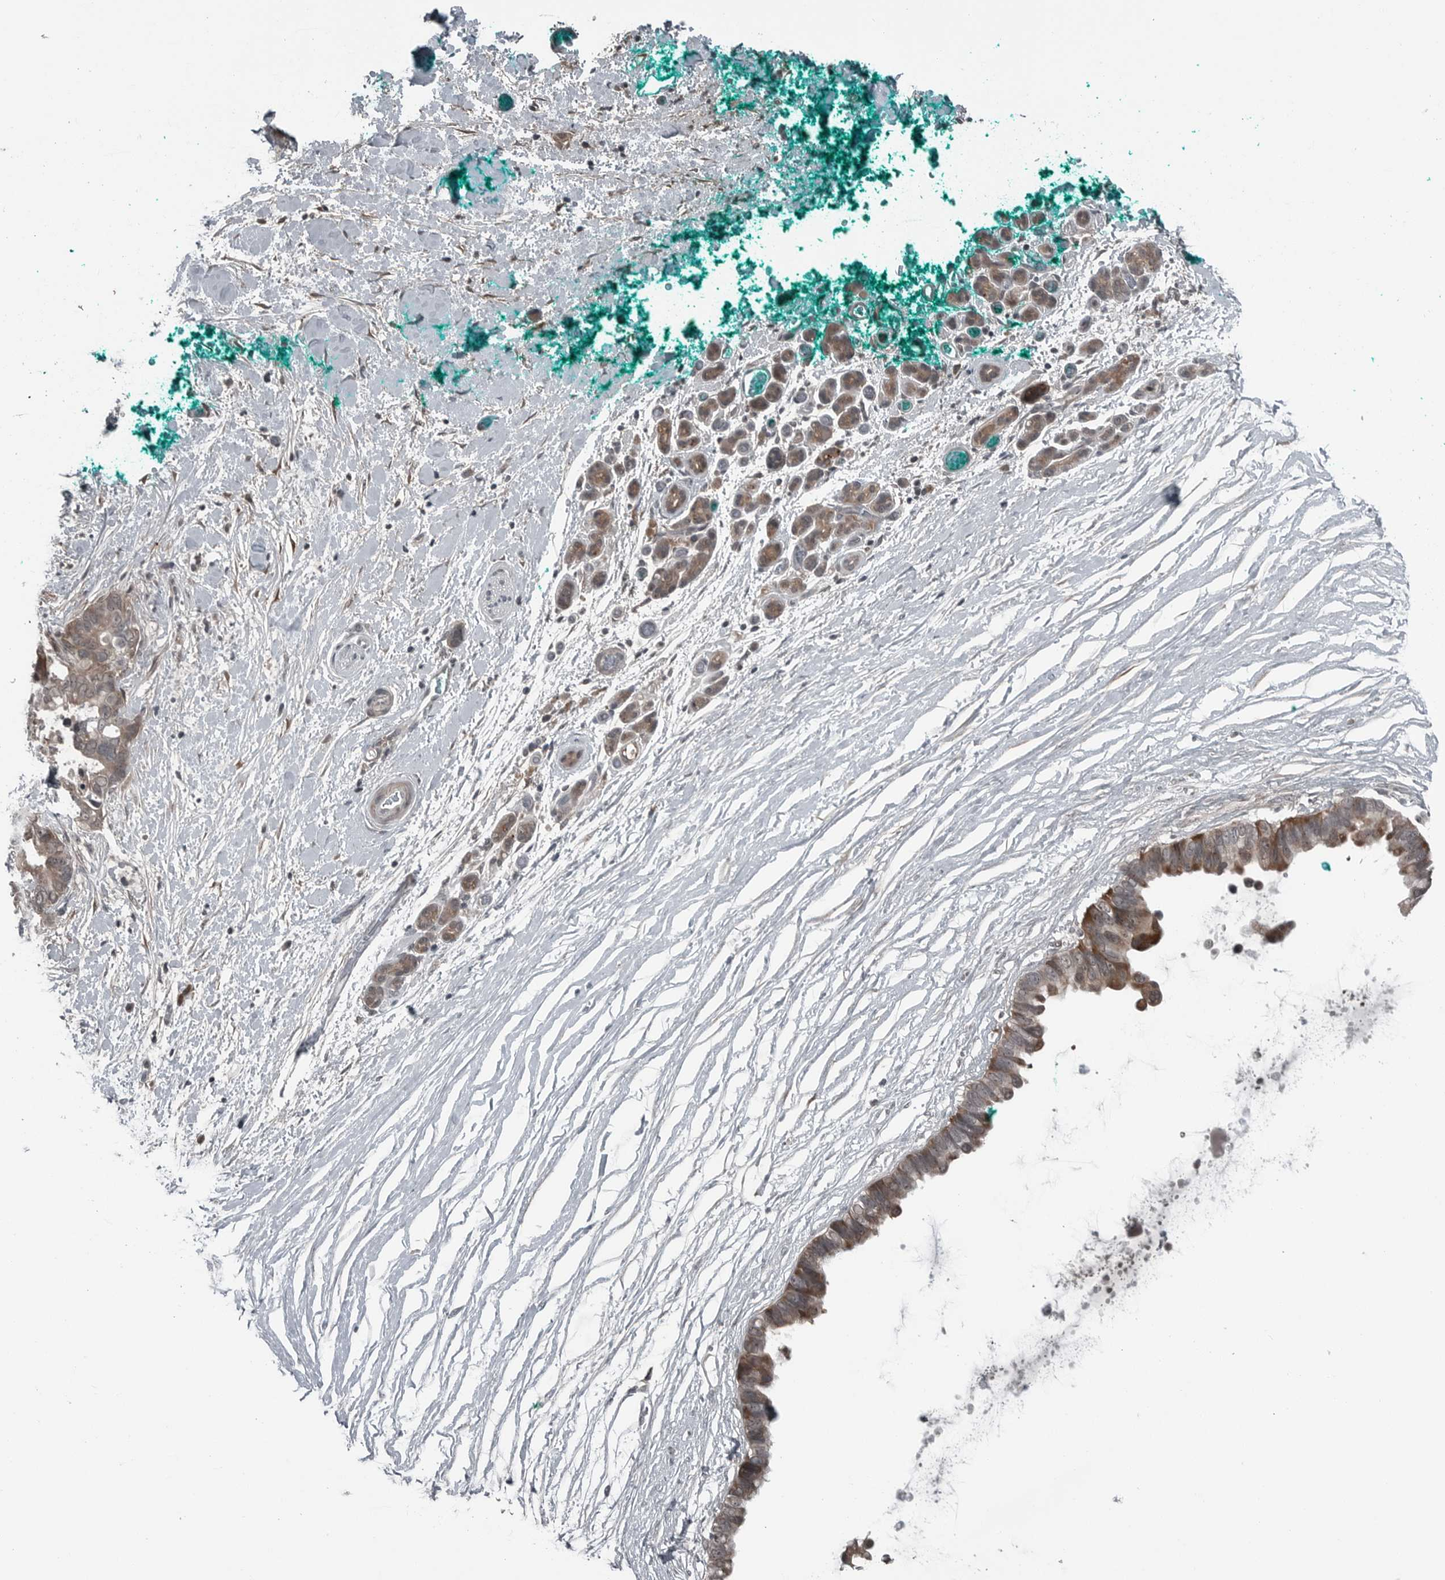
{"staining": {"intensity": "moderate", "quantity": ">75%", "location": "cytoplasmic/membranous,nuclear"}, "tissue": "pancreatic cancer", "cell_type": "Tumor cells", "image_type": "cancer", "snomed": [{"axis": "morphology", "description": "Adenocarcinoma, NOS"}, {"axis": "topography", "description": "Pancreas"}], "caption": "There is medium levels of moderate cytoplasmic/membranous and nuclear positivity in tumor cells of pancreatic cancer, as demonstrated by immunohistochemical staining (brown color).", "gene": "GAK", "patient": {"sex": "female", "age": 72}}